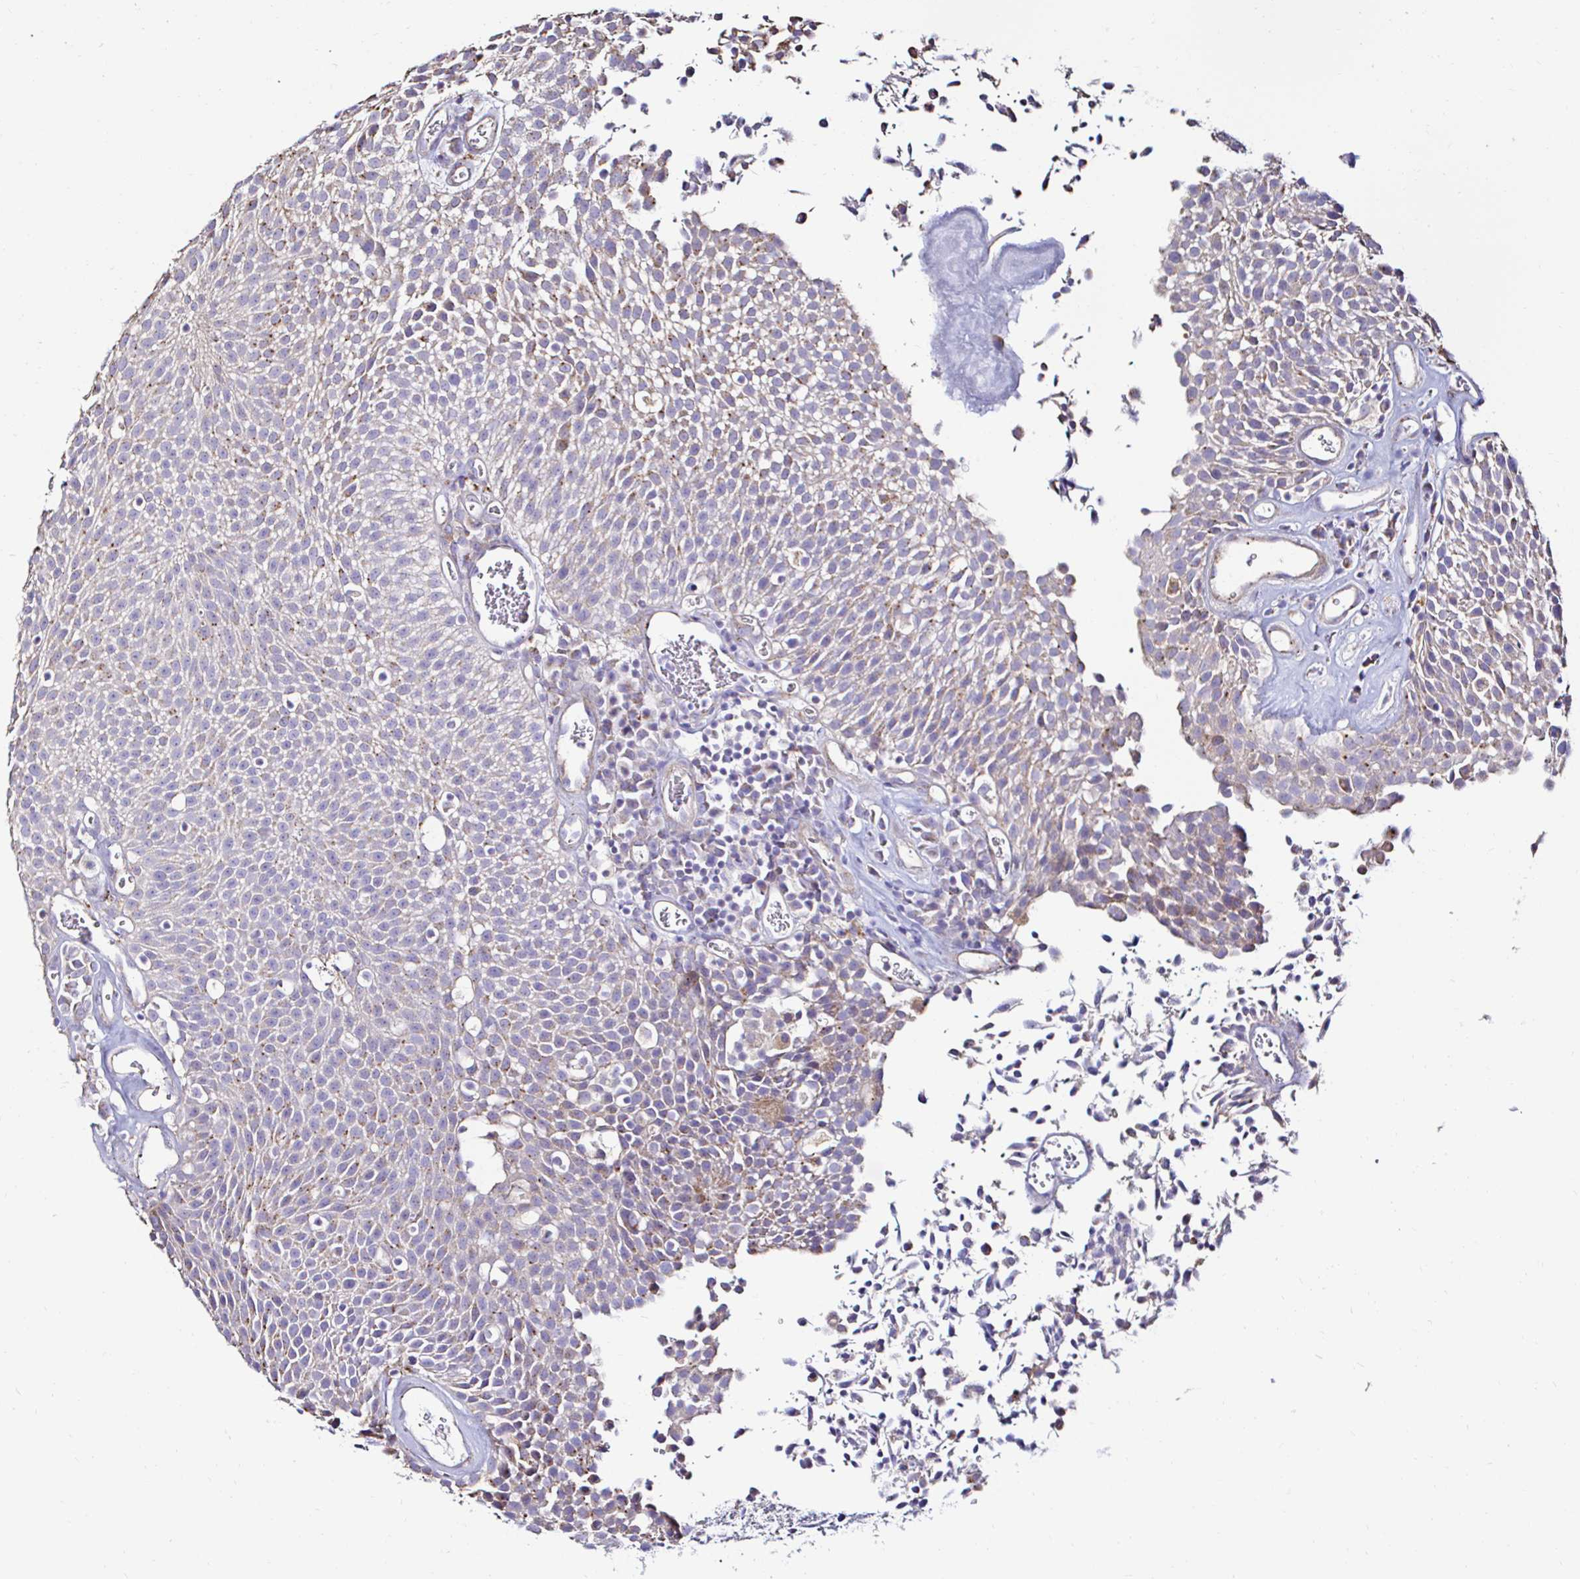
{"staining": {"intensity": "weak", "quantity": "25%-75%", "location": "cytoplasmic/membranous"}, "tissue": "urothelial cancer", "cell_type": "Tumor cells", "image_type": "cancer", "snomed": [{"axis": "morphology", "description": "Urothelial carcinoma, Low grade"}, {"axis": "topography", "description": "Urinary bladder"}], "caption": "Human low-grade urothelial carcinoma stained for a protein (brown) displays weak cytoplasmic/membranous positive staining in approximately 25%-75% of tumor cells.", "gene": "GALNS", "patient": {"sex": "female", "age": 79}}